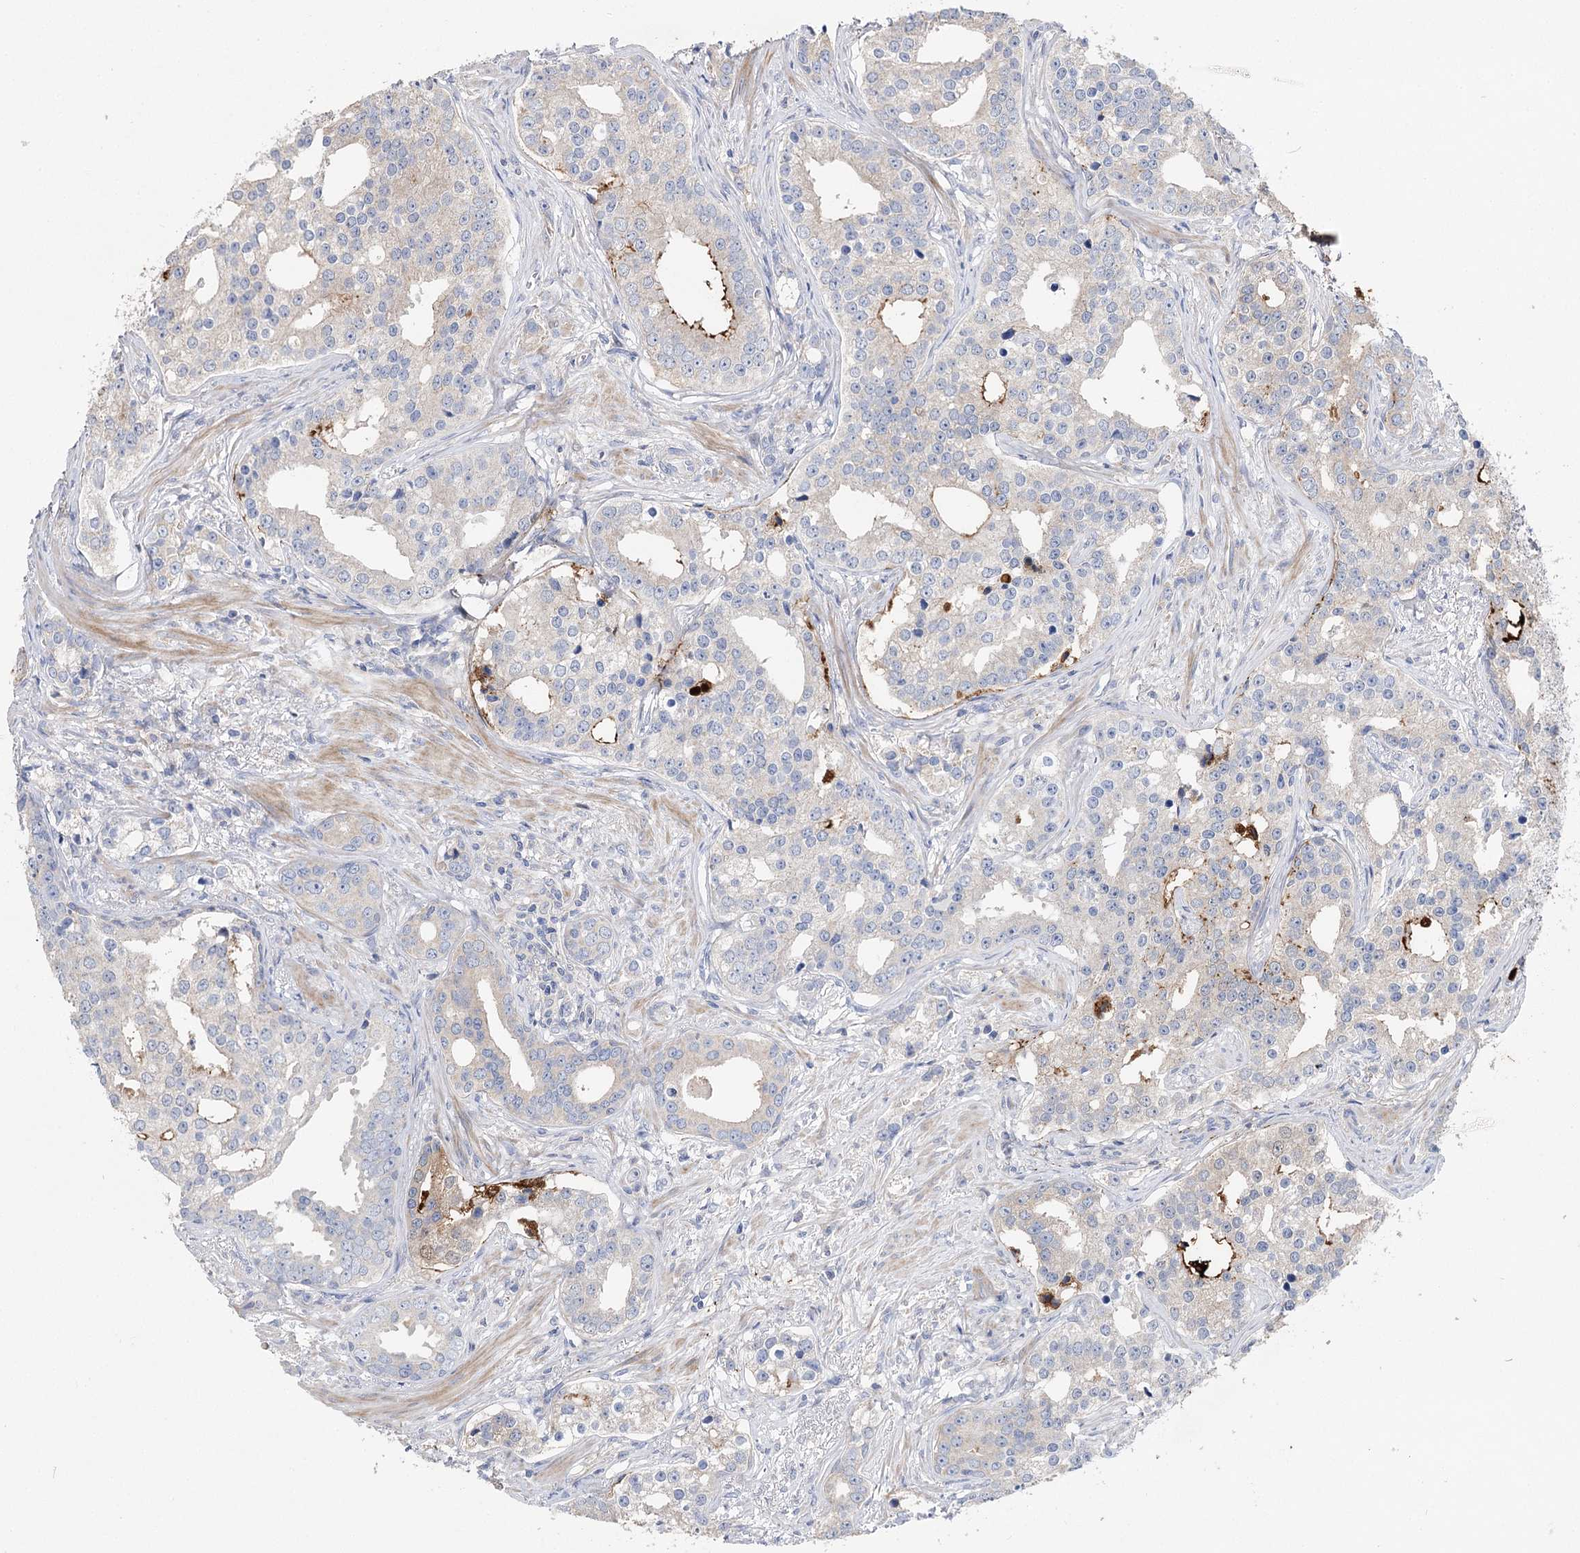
{"staining": {"intensity": "moderate", "quantity": "<25%", "location": "cytoplasmic/membranous"}, "tissue": "prostate cancer", "cell_type": "Tumor cells", "image_type": "cancer", "snomed": [{"axis": "morphology", "description": "Adenocarcinoma, High grade"}, {"axis": "topography", "description": "Prostate"}], "caption": "Approximately <25% of tumor cells in human prostate cancer (adenocarcinoma (high-grade)) demonstrate moderate cytoplasmic/membranous protein expression as visualized by brown immunohistochemical staining.", "gene": "NRAP", "patient": {"sex": "male", "age": 62}}